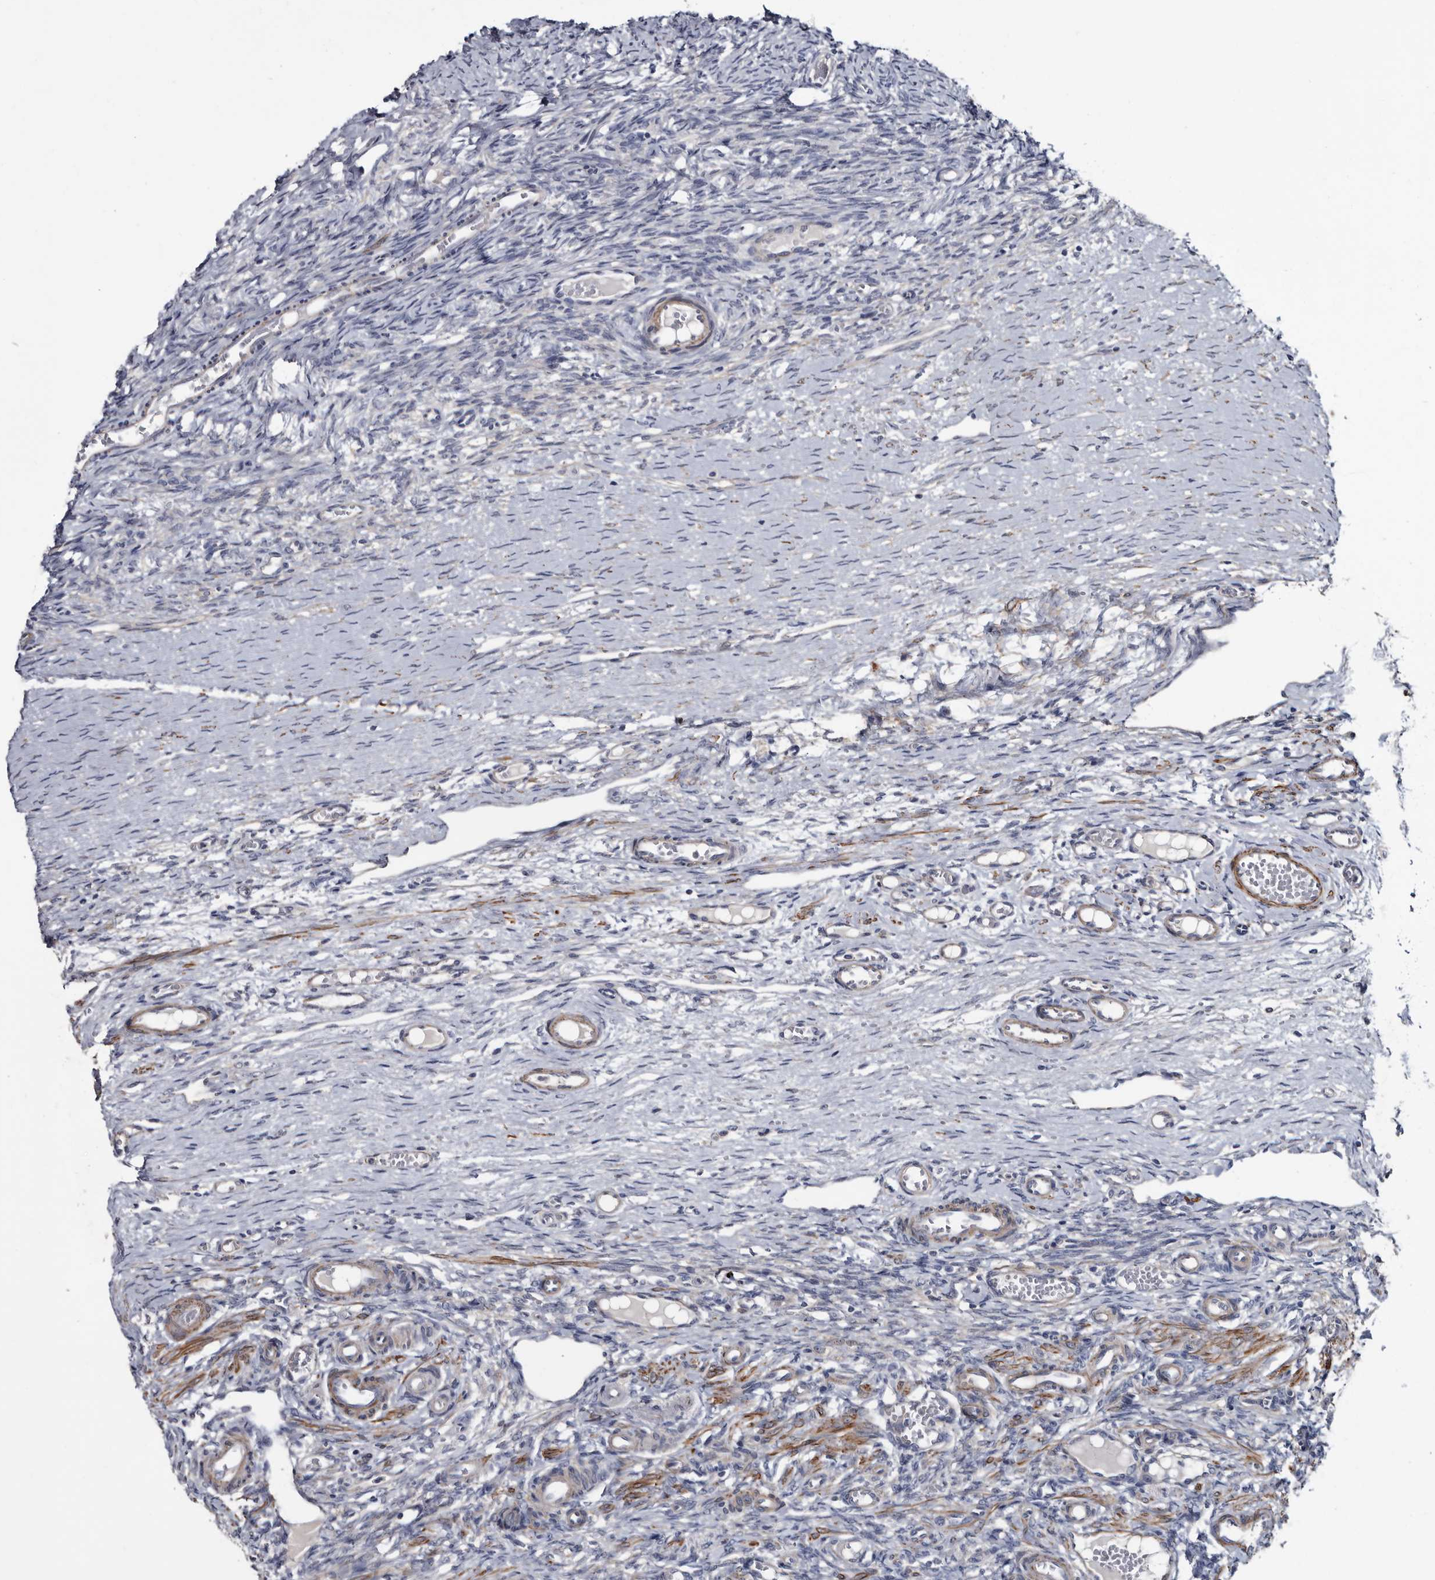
{"staining": {"intensity": "negative", "quantity": "none", "location": "none"}, "tissue": "ovary", "cell_type": "Ovarian stroma cells", "image_type": "normal", "snomed": [{"axis": "morphology", "description": "Adenocarcinoma, NOS"}, {"axis": "topography", "description": "Endometrium"}], "caption": "An IHC image of normal ovary is shown. There is no staining in ovarian stroma cells of ovary.", "gene": "IARS1", "patient": {"sex": "female", "age": 32}}